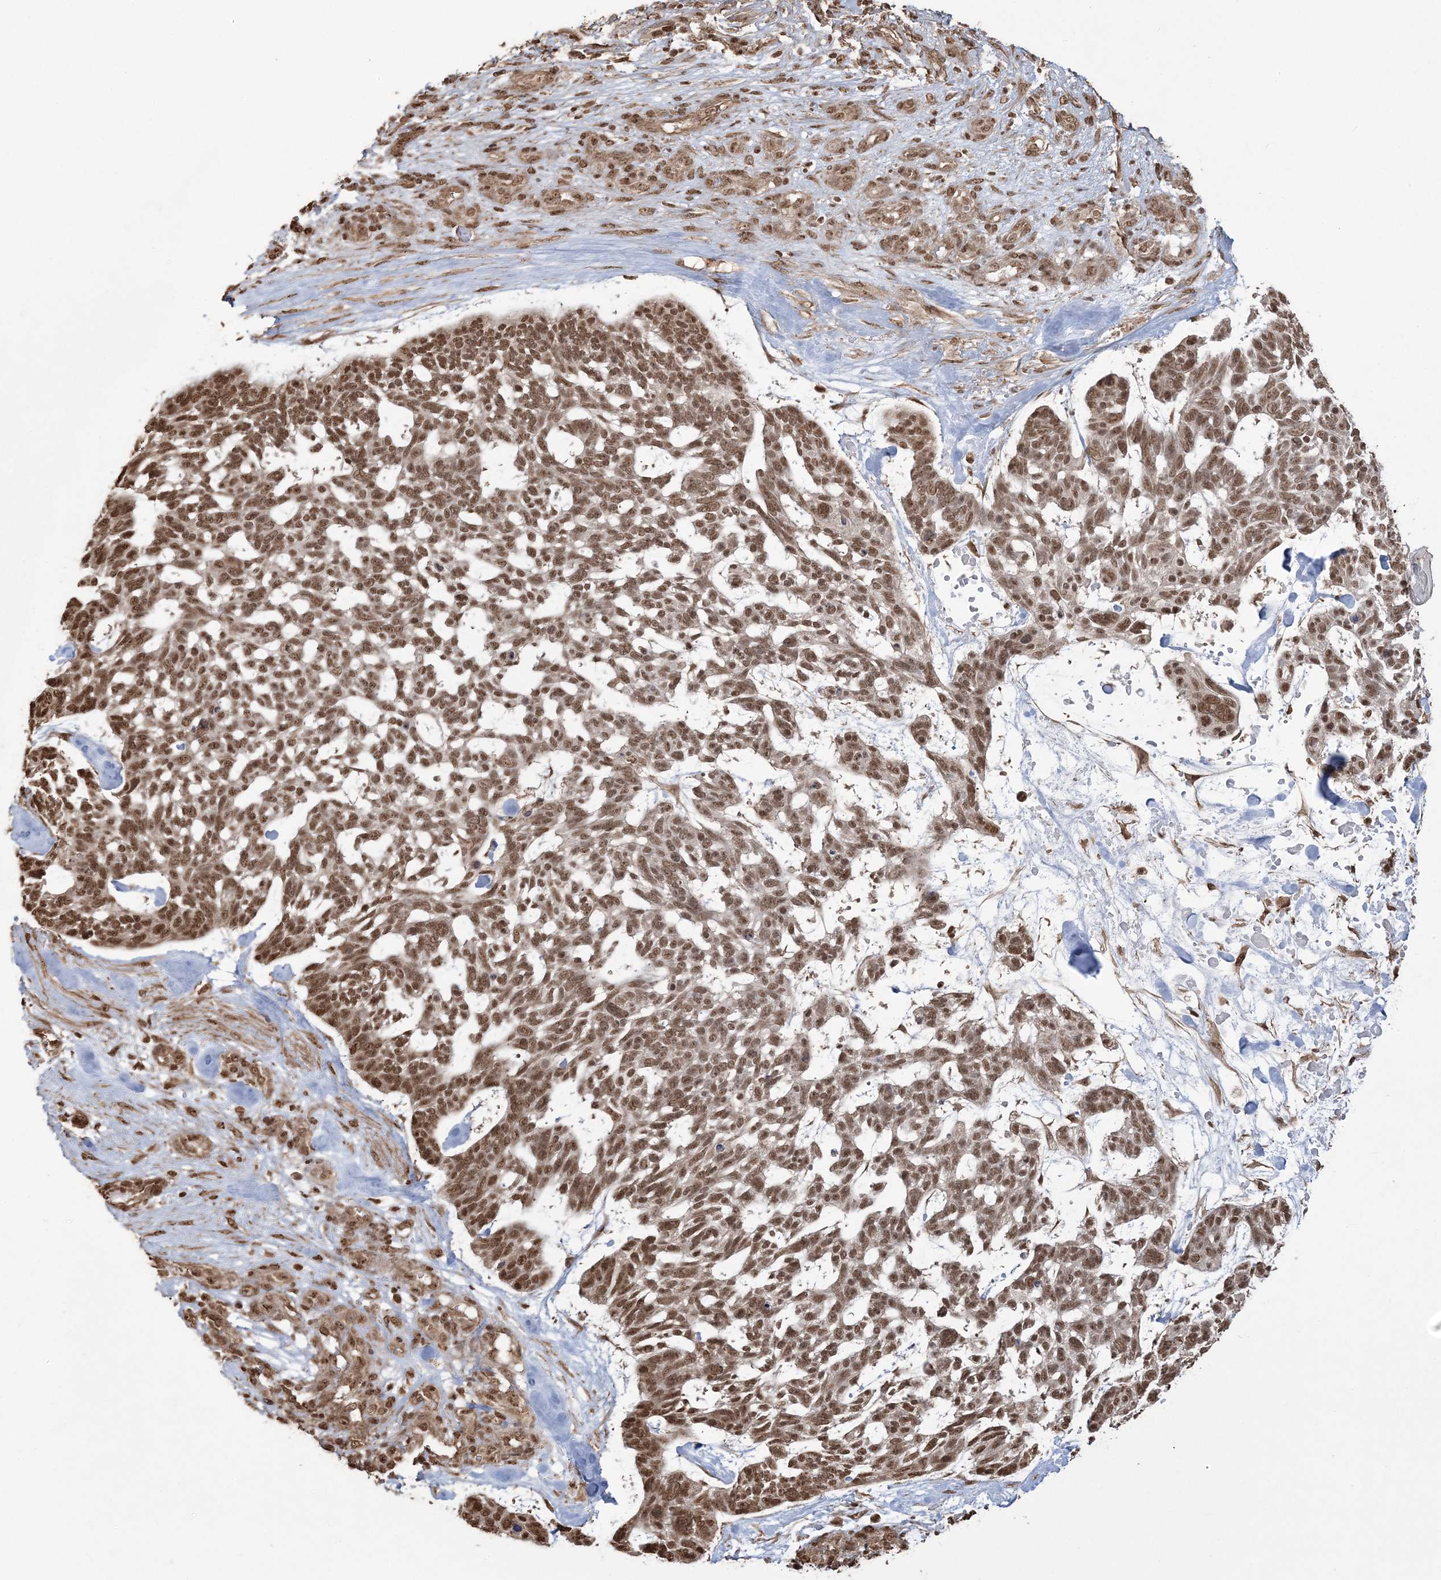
{"staining": {"intensity": "moderate", "quantity": ">75%", "location": "cytoplasmic/membranous,nuclear"}, "tissue": "skin cancer", "cell_type": "Tumor cells", "image_type": "cancer", "snomed": [{"axis": "morphology", "description": "Basal cell carcinoma"}, {"axis": "topography", "description": "Skin"}], "caption": "Human basal cell carcinoma (skin) stained with a protein marker reveals moderate staining in tumor cells.", "gene": "ZNF839", "patient": {"sex": "male", "age": 88}}